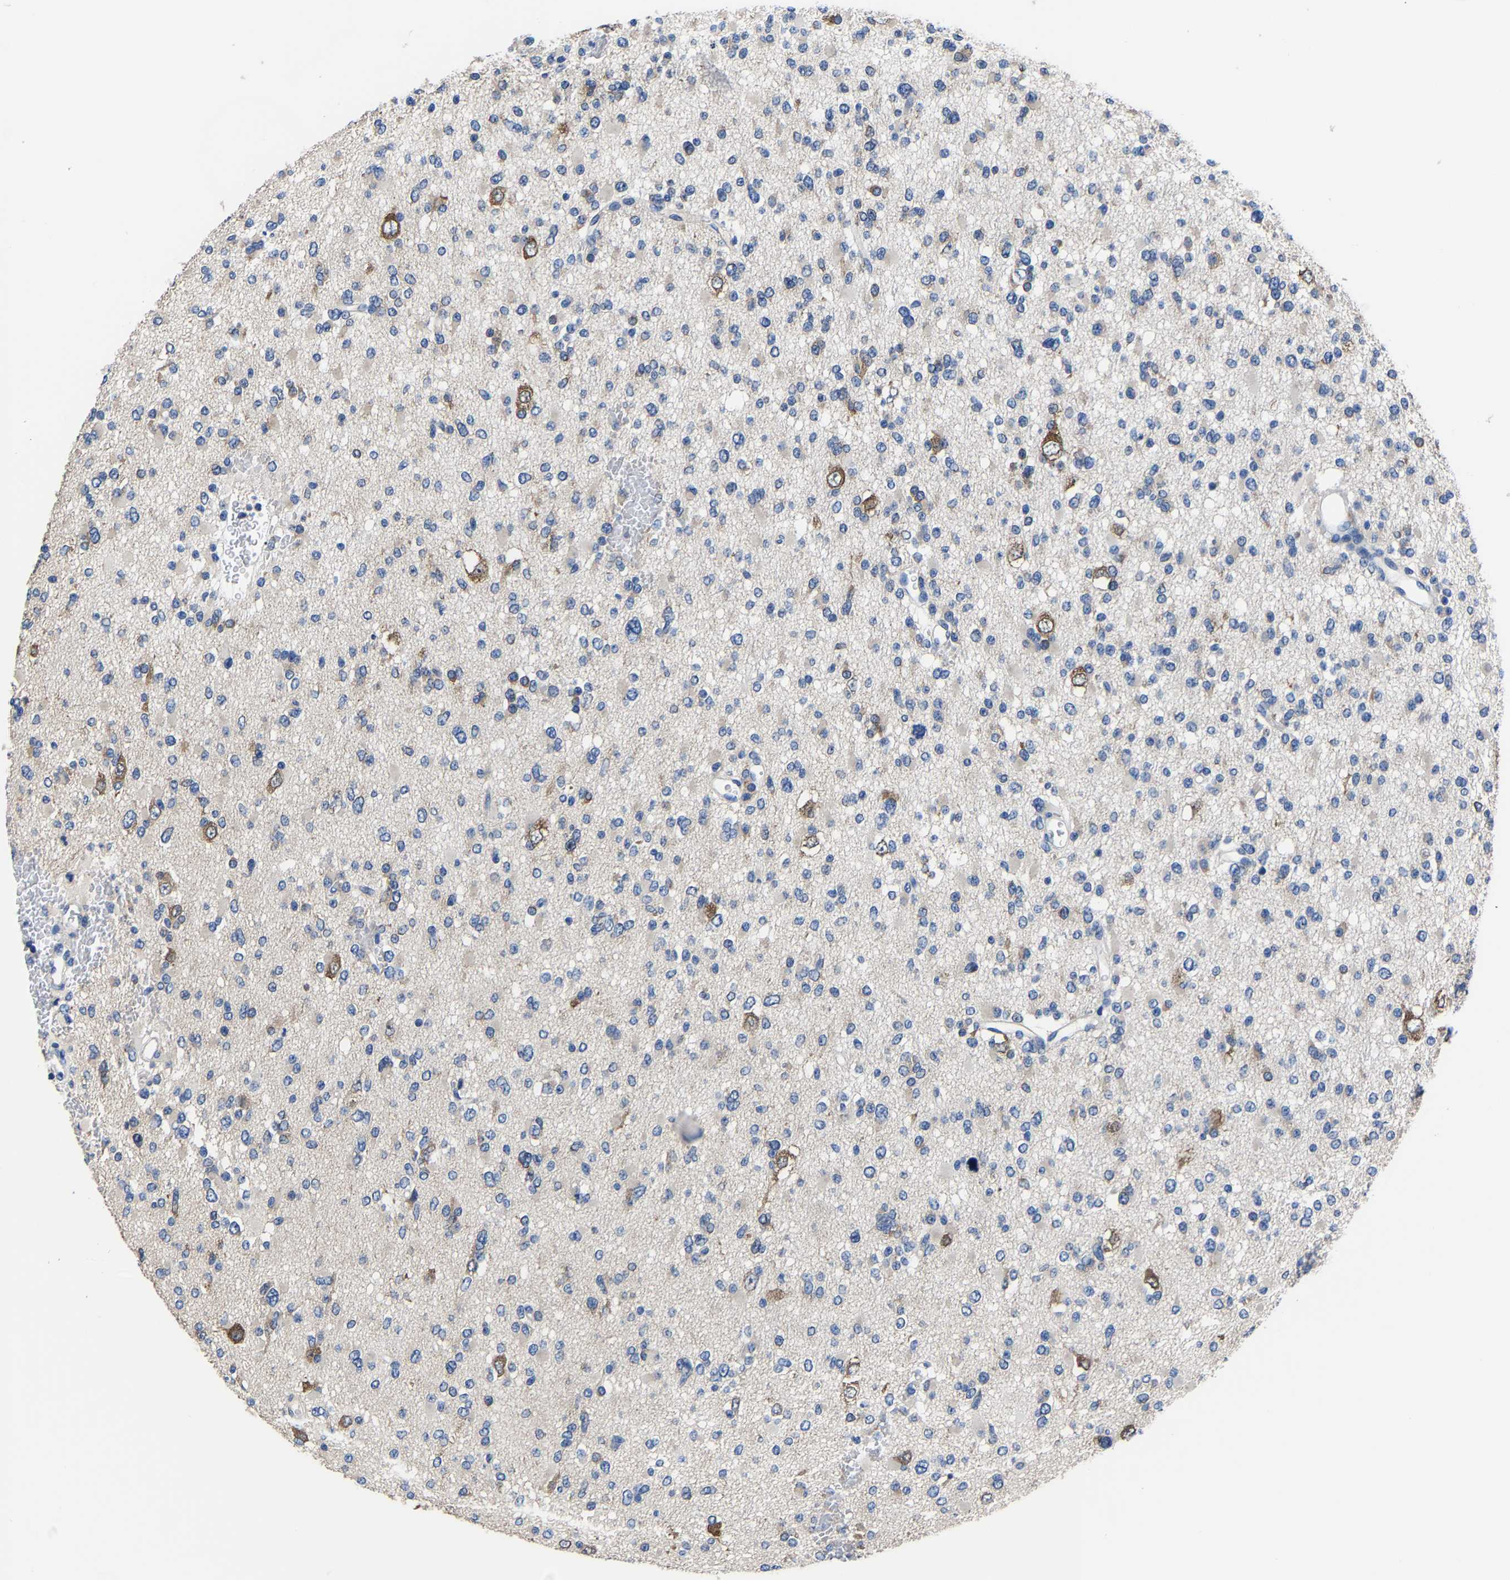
{"staining": {"intensity": "weak", "quantity": "25%-75%", "location": "cytoplasmic/membranous"}, "tissue": "glioma", "cell_type": "Tumor cells", "image_type": "cancer", "snomed": [{"axis": "morphology", "description": "Glioma, malignant, Low grade"}, {"axis": "topography", "description": "Brain"}], "caption": "Human malignant low-grade glioma stained for a protein (brown) shows weak cytoplasmic/membranous positive positivity in approximately 25%-75% of tumor cells.", "gene": "SRPK2", "patient": {"sex": "female", "age": 22}}